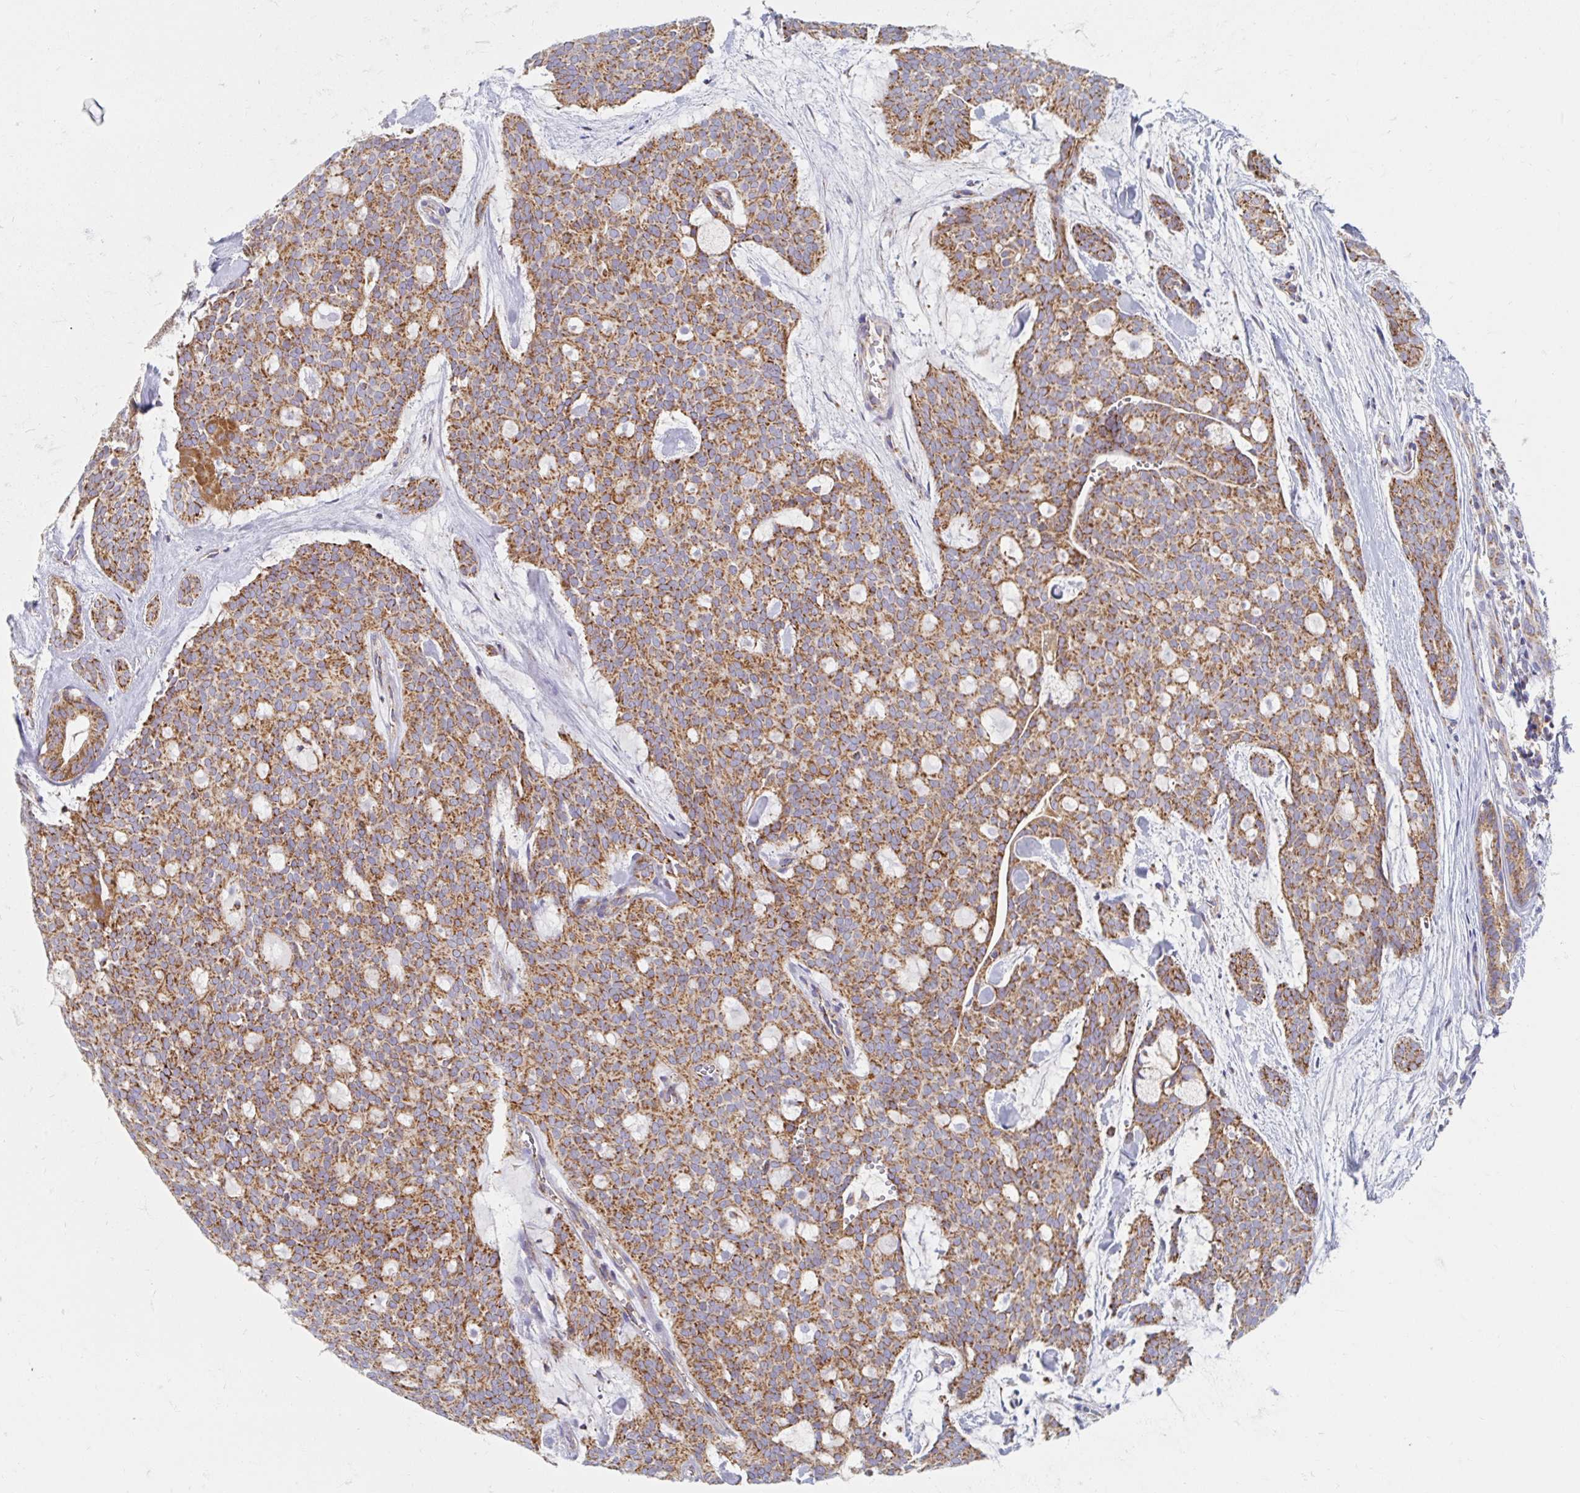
{"staining": {"intensity": "strong", "quantity": ">75%", "location": "cytoplasmic/membranous"}, "tissue": "head and neck cancer", "cell_type": "Tumor cells", "image_type": "cancer", "snomed": [{"axis": "morphology", "description": "Adenocarcinoma, NOS"}, {"axis": "topography", "description": "Head-Neck"}], "caption": "Immunohistochemistry (IHC) of head and neck cancer (adenocarcinoma) reveals high levels of strong cytoplasmic/membranous staining in approximately >75% of tumor cells.", "gene": "MAVS", "patient": {"sex": "male", "age": 66}}